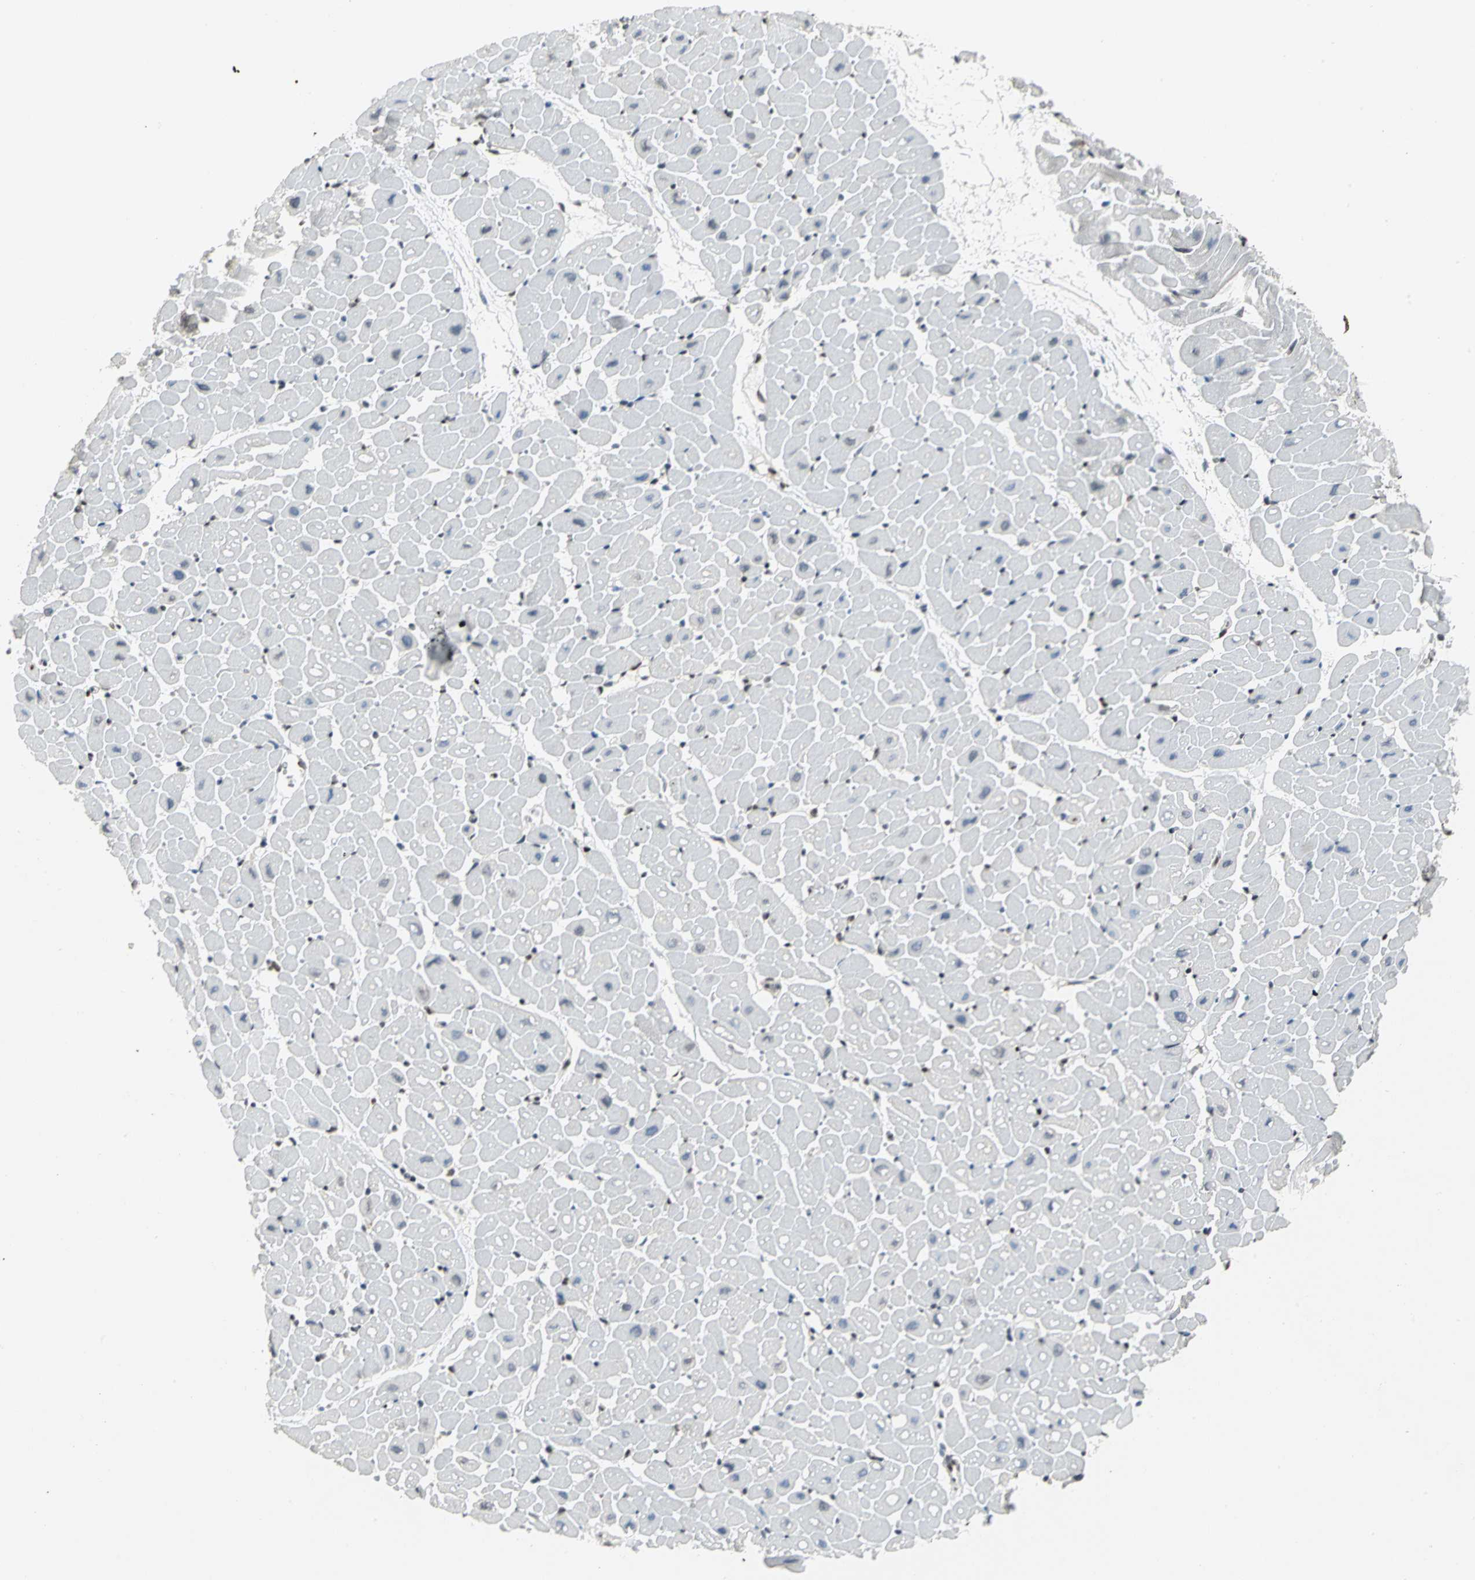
{"staining": {"intensity": "negative", "quantity": "none", "location": "none"}, "tissue": "heart muscle", "cell_type": "Cardiomyocytes", "image_type": "normal", "snomed": [{"axis": "morphology", "description": "Normal tissue, NOS"}, {"axis": "topography", "description": "Heart"}], "caption": "IHC micrograph of benign heart muscle: human heart muscle stained with DAB demonstrates no significant protein expression in cardiomyocytes. The staining was performed using DAB (3,3'-diaminobenzidine) to visualize the protein expression in brown, while the nuclei were stained in blue with hematoxylin (Magnification: 20x).", "gene": "HNRNPD", "patient": {"sex": "male", "age": 45}}